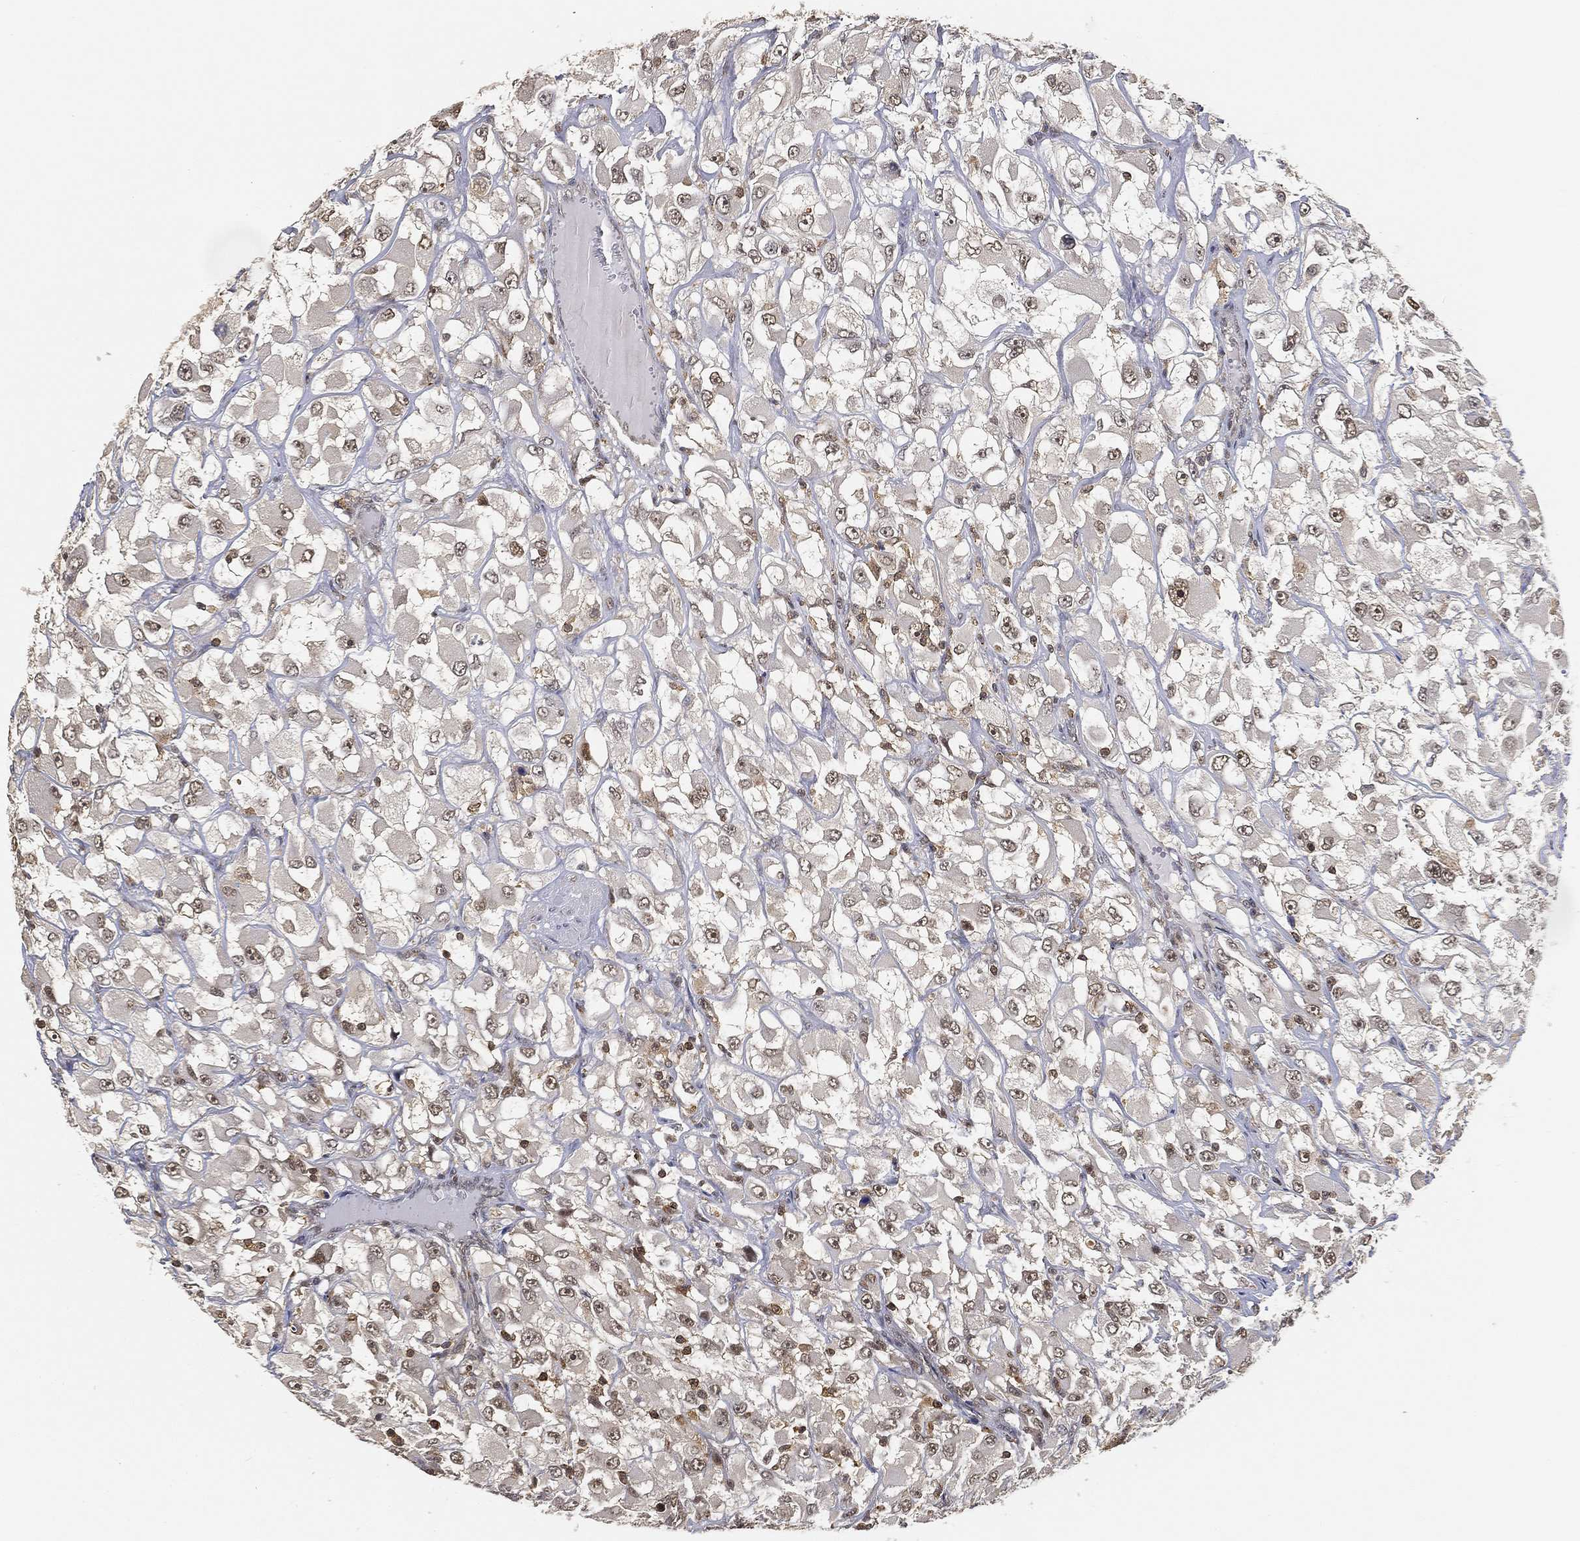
{"staining": {"intensity": "moderate", "quantity": "<25%", "location": "nuclear"}, "tissue": "renal cancer", "cell_type": "Tumor cells", "image_type": "cancer", "snomed": [{"axis": "morphology", "description": "Adenocarcinoma, NOS"}, {"axis": "topography", "description": "Kidney"}], "caption": "The immunohistochemical stain highlights moderate nuclear staining in tumor cells of renal cancer (adenocarcinoma) tissue.", "gene": "WDR26", "patient": {"sex": "female", "age": 52}}